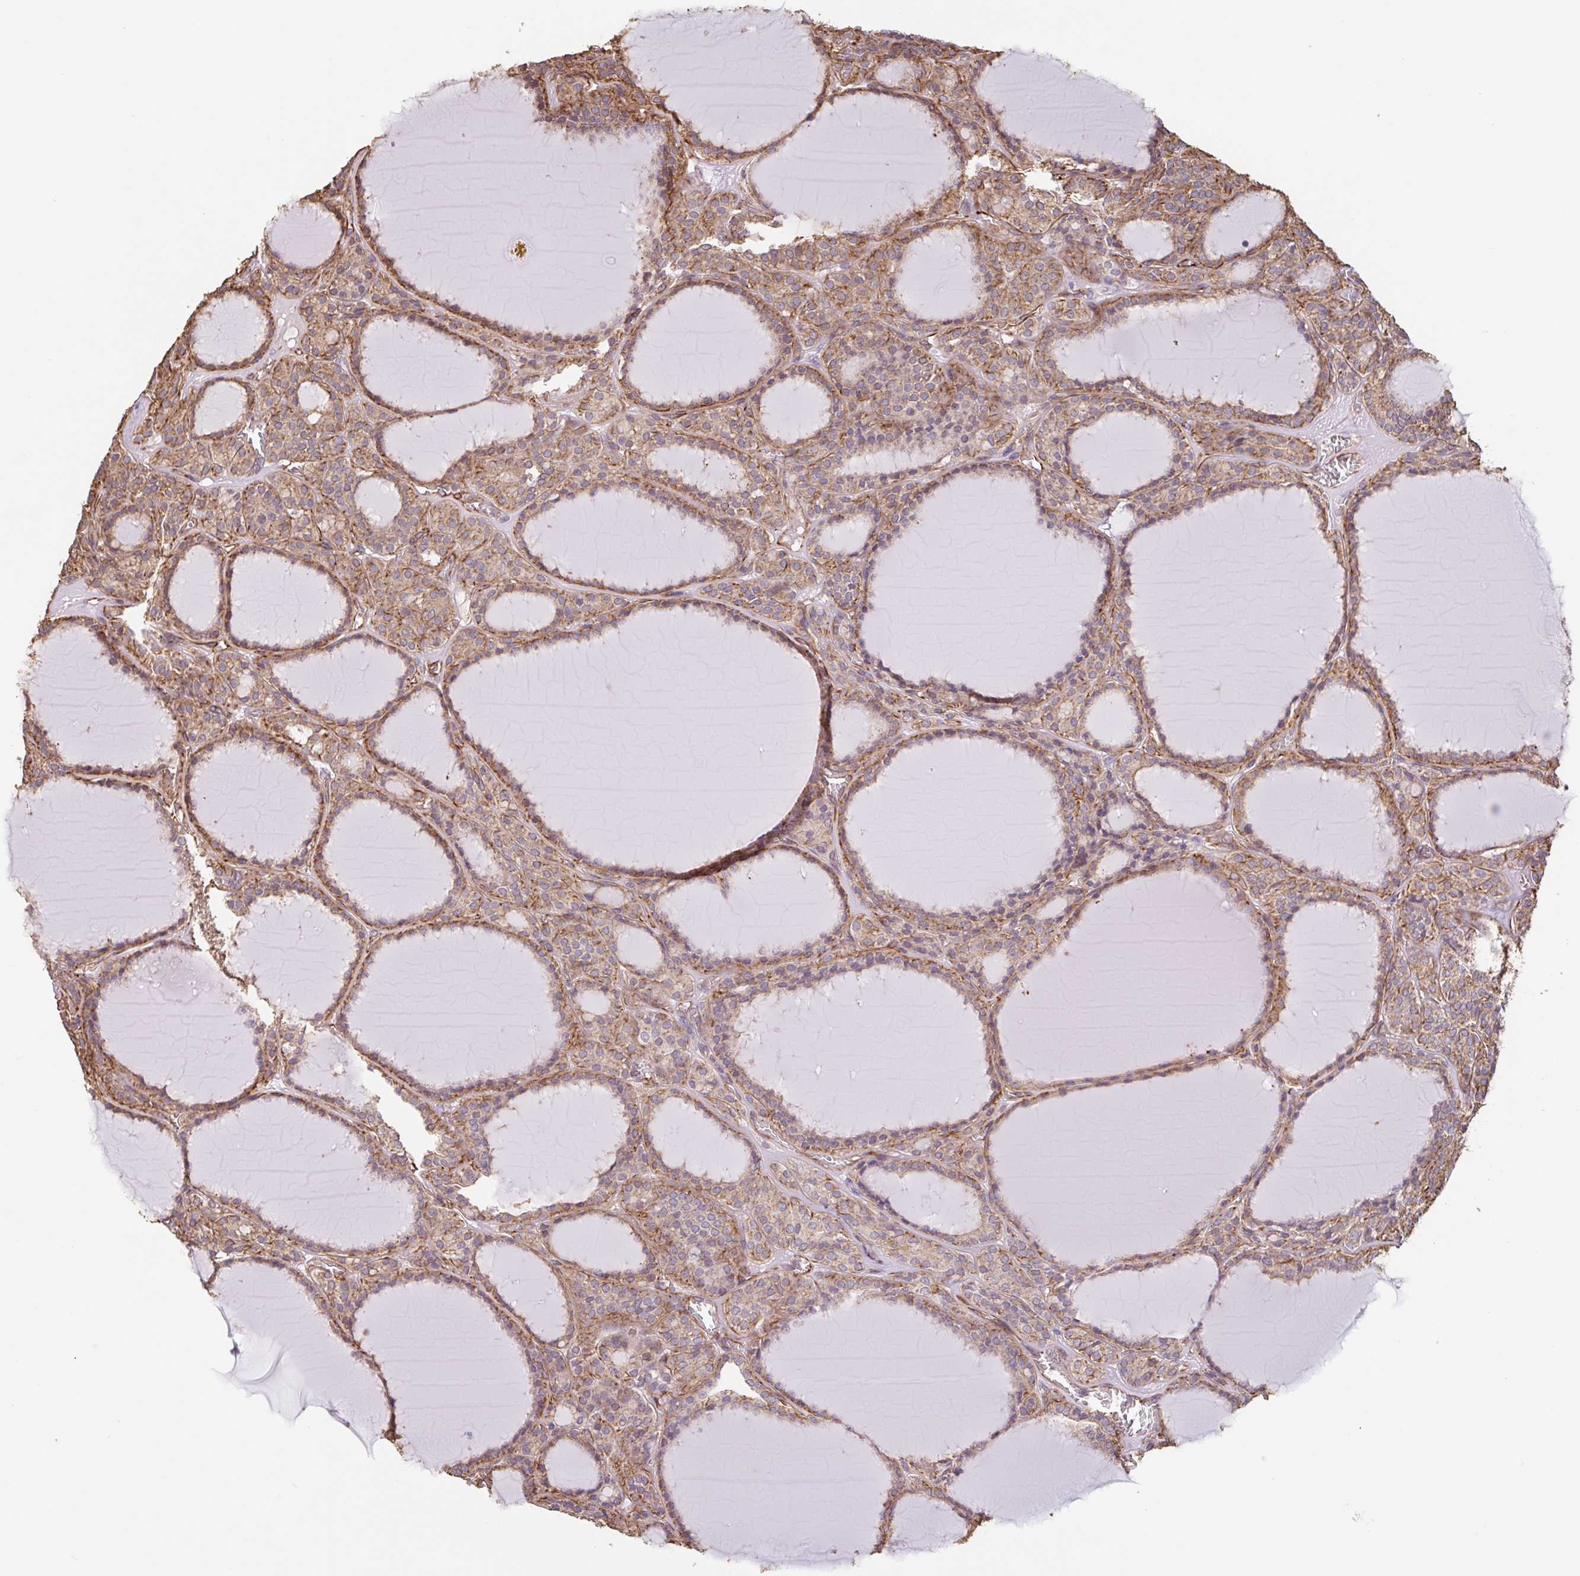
{"staining": {"intensity": "moderate", "quantity": ">75%", "location": "cytoplasmic/membranous"}, "tissue": "thyroid cancer", "cell_type": "Tumor cells", "image_type": "cancer", "snomed": [{"axis": "morphology", "description": "Follicular adenoma carcinoma, NOS"}, {"axis": "topography", "description": "Thyroid gland"}], "caption": "Human follicular adenoma carcinoma (thyroid) stained with a protein marker demonstrates moderate staining in tumor cells.", "gene": "ZNF790", "patient": {"sex": "female", "age": 63}}